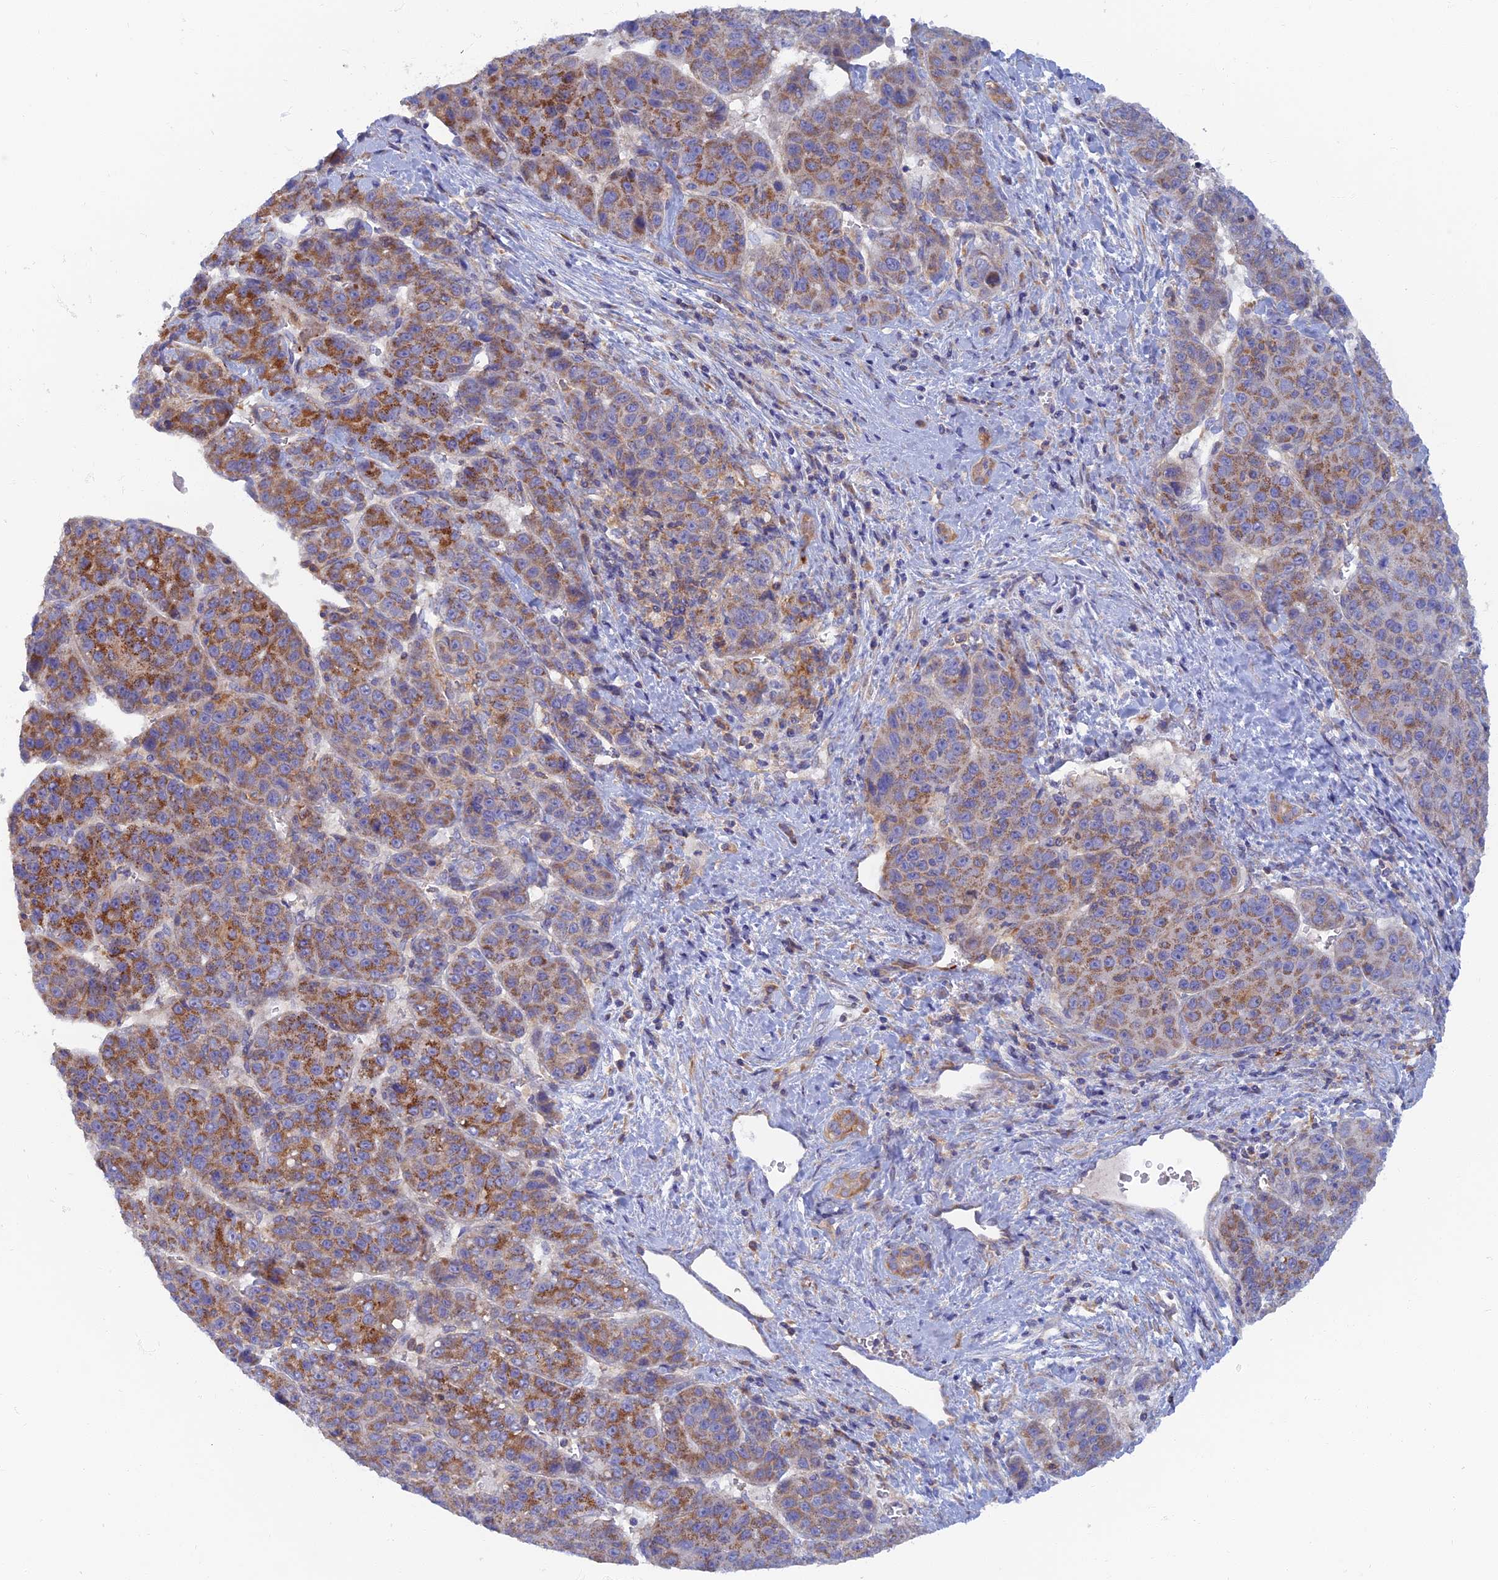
{"staining": {"intensity": "moderate", "quantity": ">75%", "location": "cytoplasmic/membranous"}, "tissue": "liver cancer", "cell_type": "Tumor cells", "image_type": "cancer", "snomed": [{"axis": "morphology", "description": "Carcinoma, Hepatocellular, NOS"}, {"axis": "topography", "description": "Liver"}], "caption": "Immunohistochemistry (IHC) staining of liver cancer, which demonstrates medium levels of moderate cytoplasmic/membranous staining in about >75% of tumor cells indicating moderate cytoplasmic/membranous protein positivity. The staining was performed using DAB (3,3'-diaminobenzidine) (brown) for protein detection and nuclei were counterstained in hematoxylin (blue).", "gene": "TMEM44", "patient": {"sex": "female", "age": 53}}